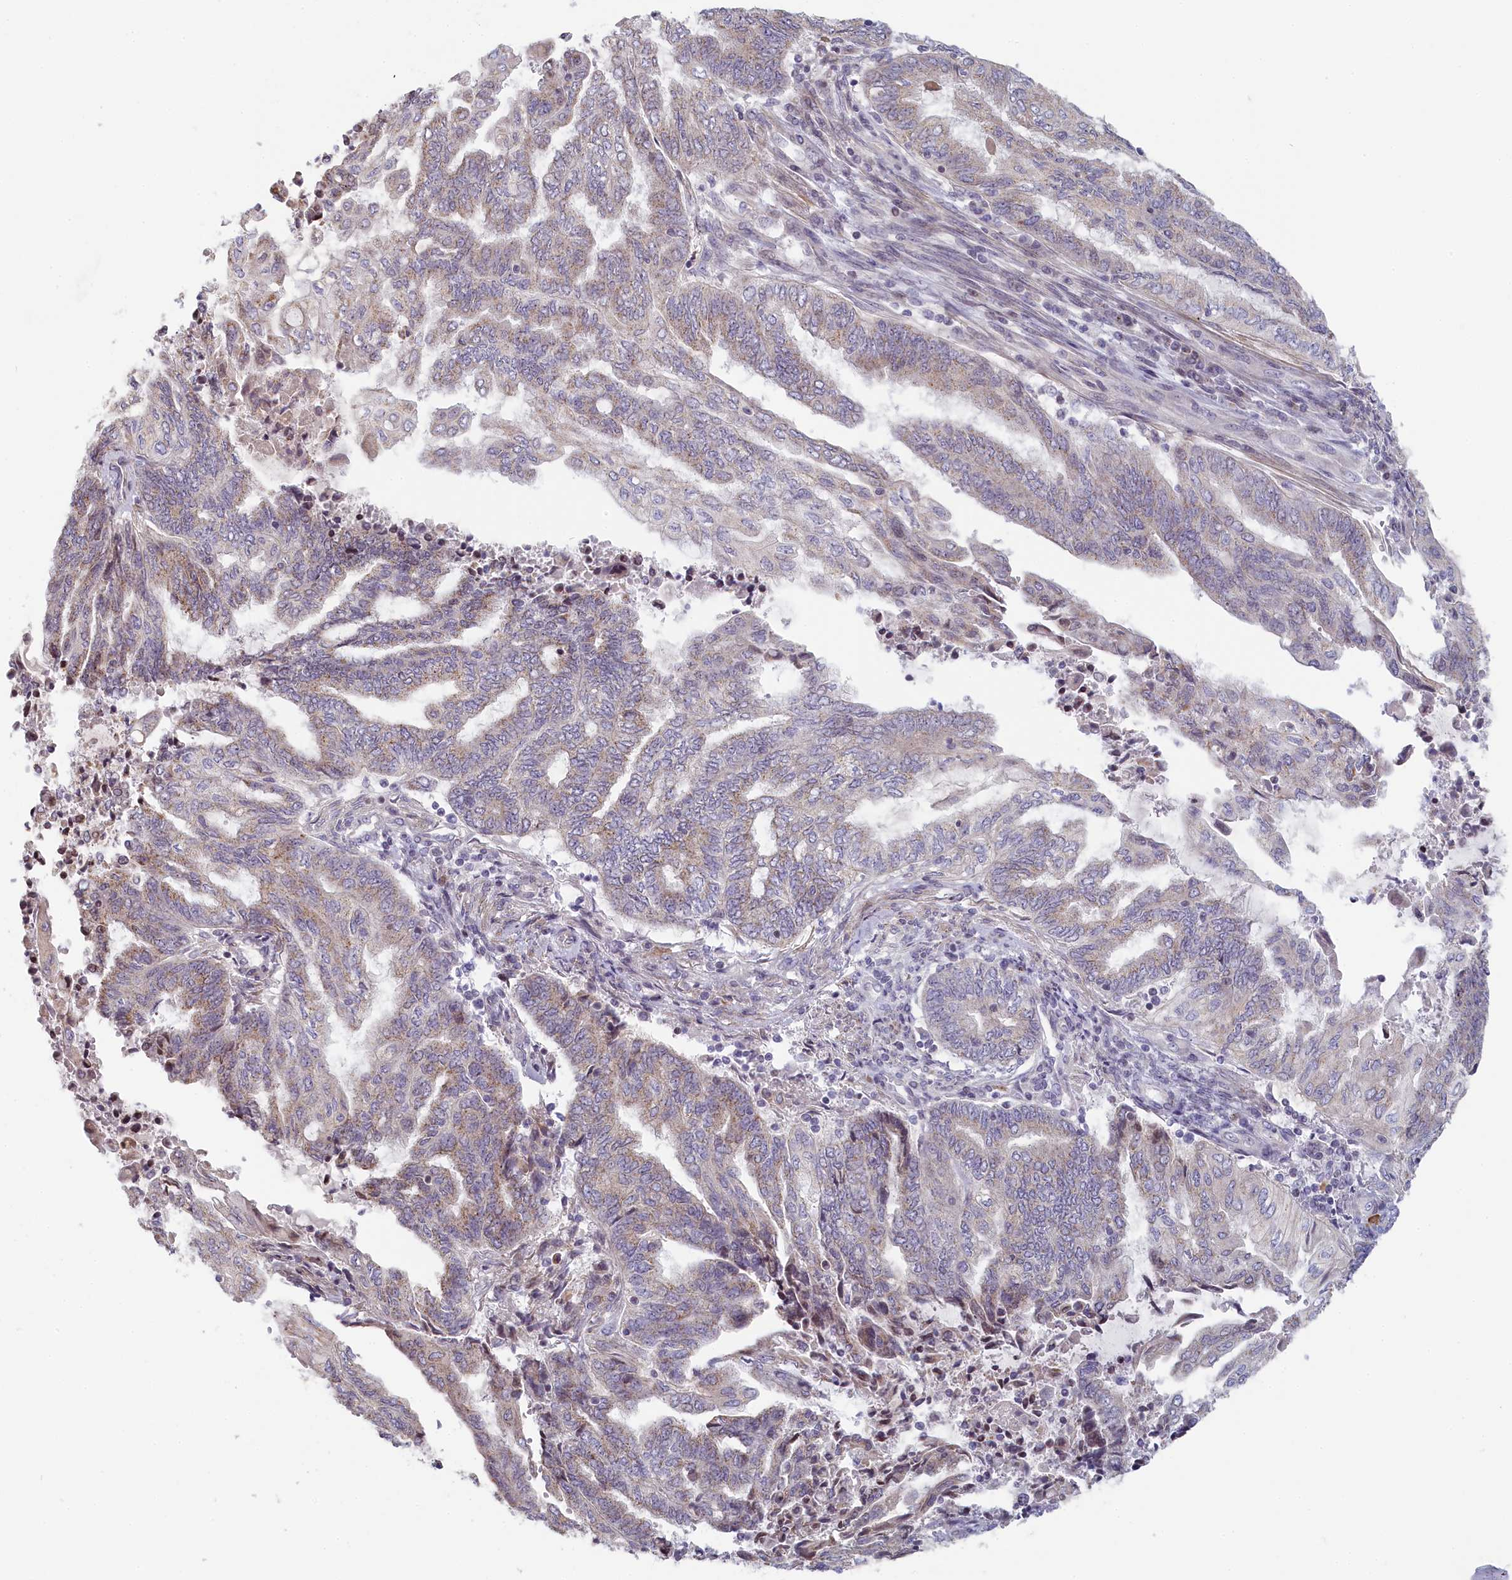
{"staining": {"intensity": "weak", "quantity": "<25%", "location": "cytoplasmic/membranous"}, "tissue": "endometrial cancer", "cell_type": "Tumor cells", "image_type": "cancer", "snomed": [{"axis": "morphology", "description": "Adenocarcinoma, NOS"}, {"axis": "topography", "description": "Uterus"}, {"axis": "topography", "description": "Endometrium"}], "caption": "Endometrial cancer (adenocarcinoma) was stained to show a protein in brown. There is no significant staining in tumor cells.", "gene": "INTS4", "patient": {"sex": "female", "age": 70}}